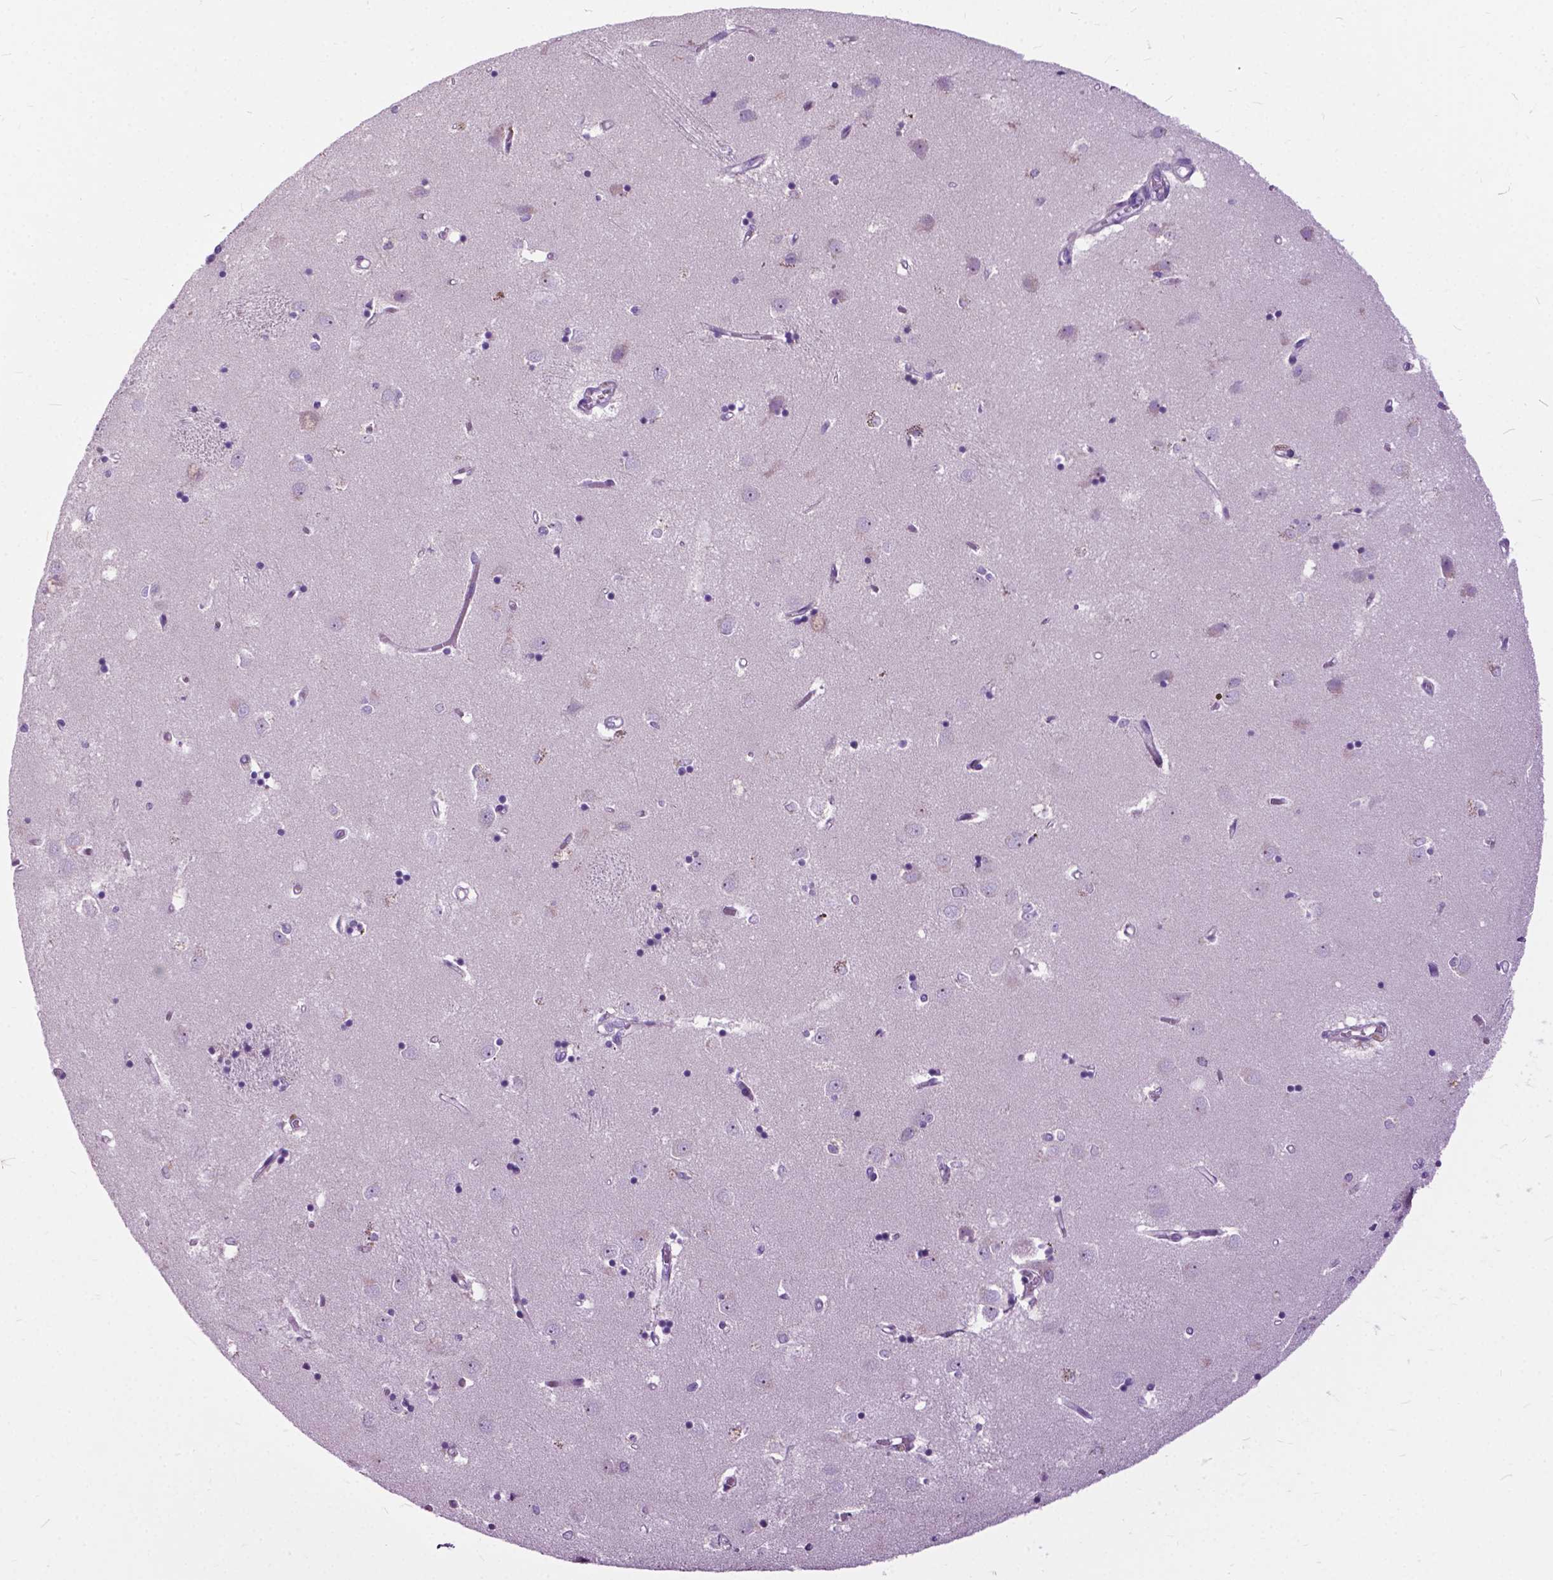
{"staining": {"intensity": "negative", "quantity": "none", "location": "none"}, "tissue": "caudate", "cell_type": "Glial cells", "image_type": "normal", "snomed": [{"axis": "morphology", "description": "Normal tissue, NOS"}, {"axis": "topography", "description": "Lateral ventricle wall"}], "caption": "Immunohistochemistry (IHC) image of unremarkable caudate stained for a protein (brown), which exhibits no staining in glial cells.", "gene": "PRR35", "patient": {"sex": "male", "age": 54}}